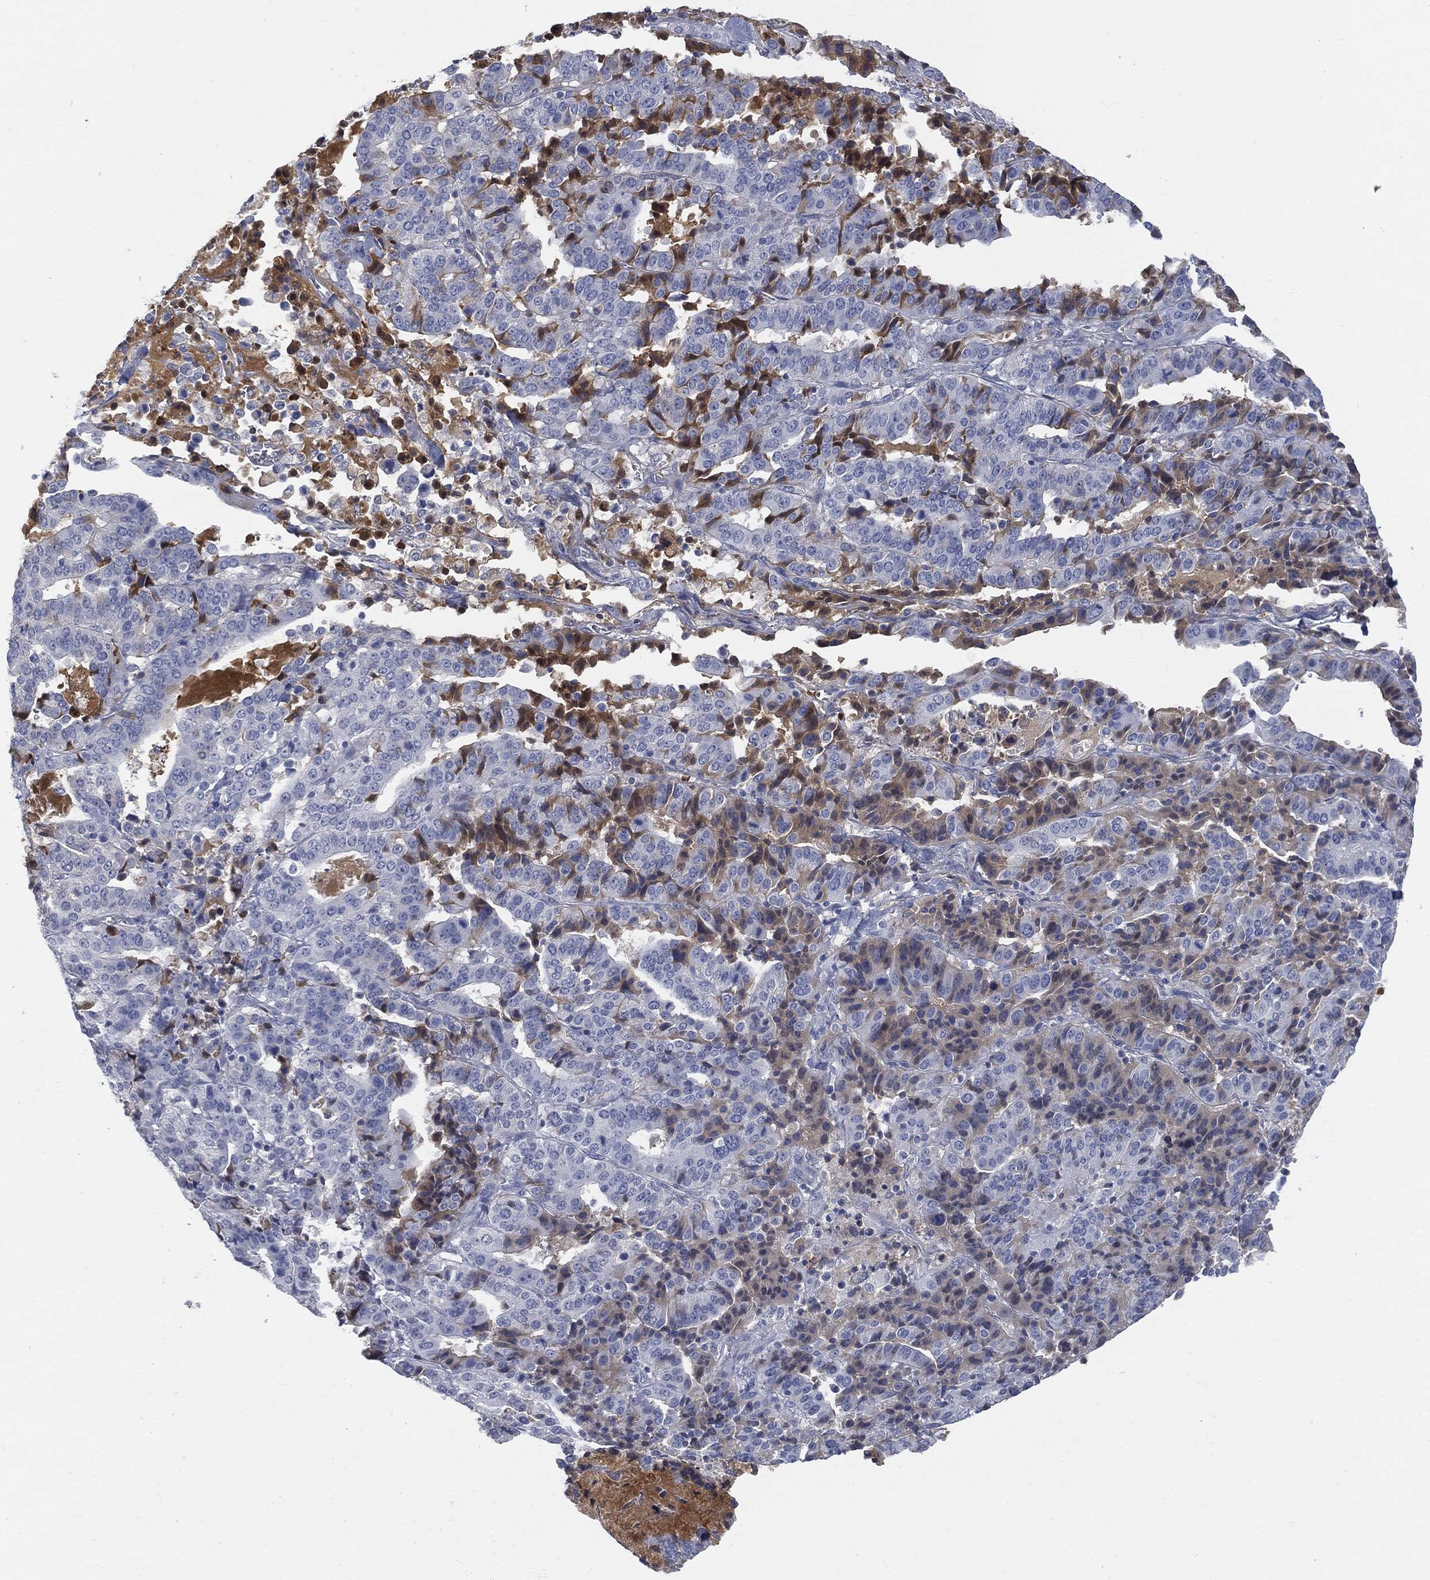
{"staining": {"intensity": "moderate", "quantity": "<25%", "location": "cytoplasmic/membranous"}, "tissue": "stomach cancer", "cell_type": "Tumor cells", "image_type": "cancer", "snomed": [{"axis": "morphology", "description": "Adenocarcinoma, NOS"}, {"axis": "topography", "description": "Stomach"}], "caption": "A high-resolution micrograph shows IHC staining of adenocarcinoma (stomach), which reveals moderate cytoplasmic/membranous staining in about <25% of tumor cells. Nuclei are stained in blue.", "gene": "BTK", "patient": {"sex": "male", "age": 48}}